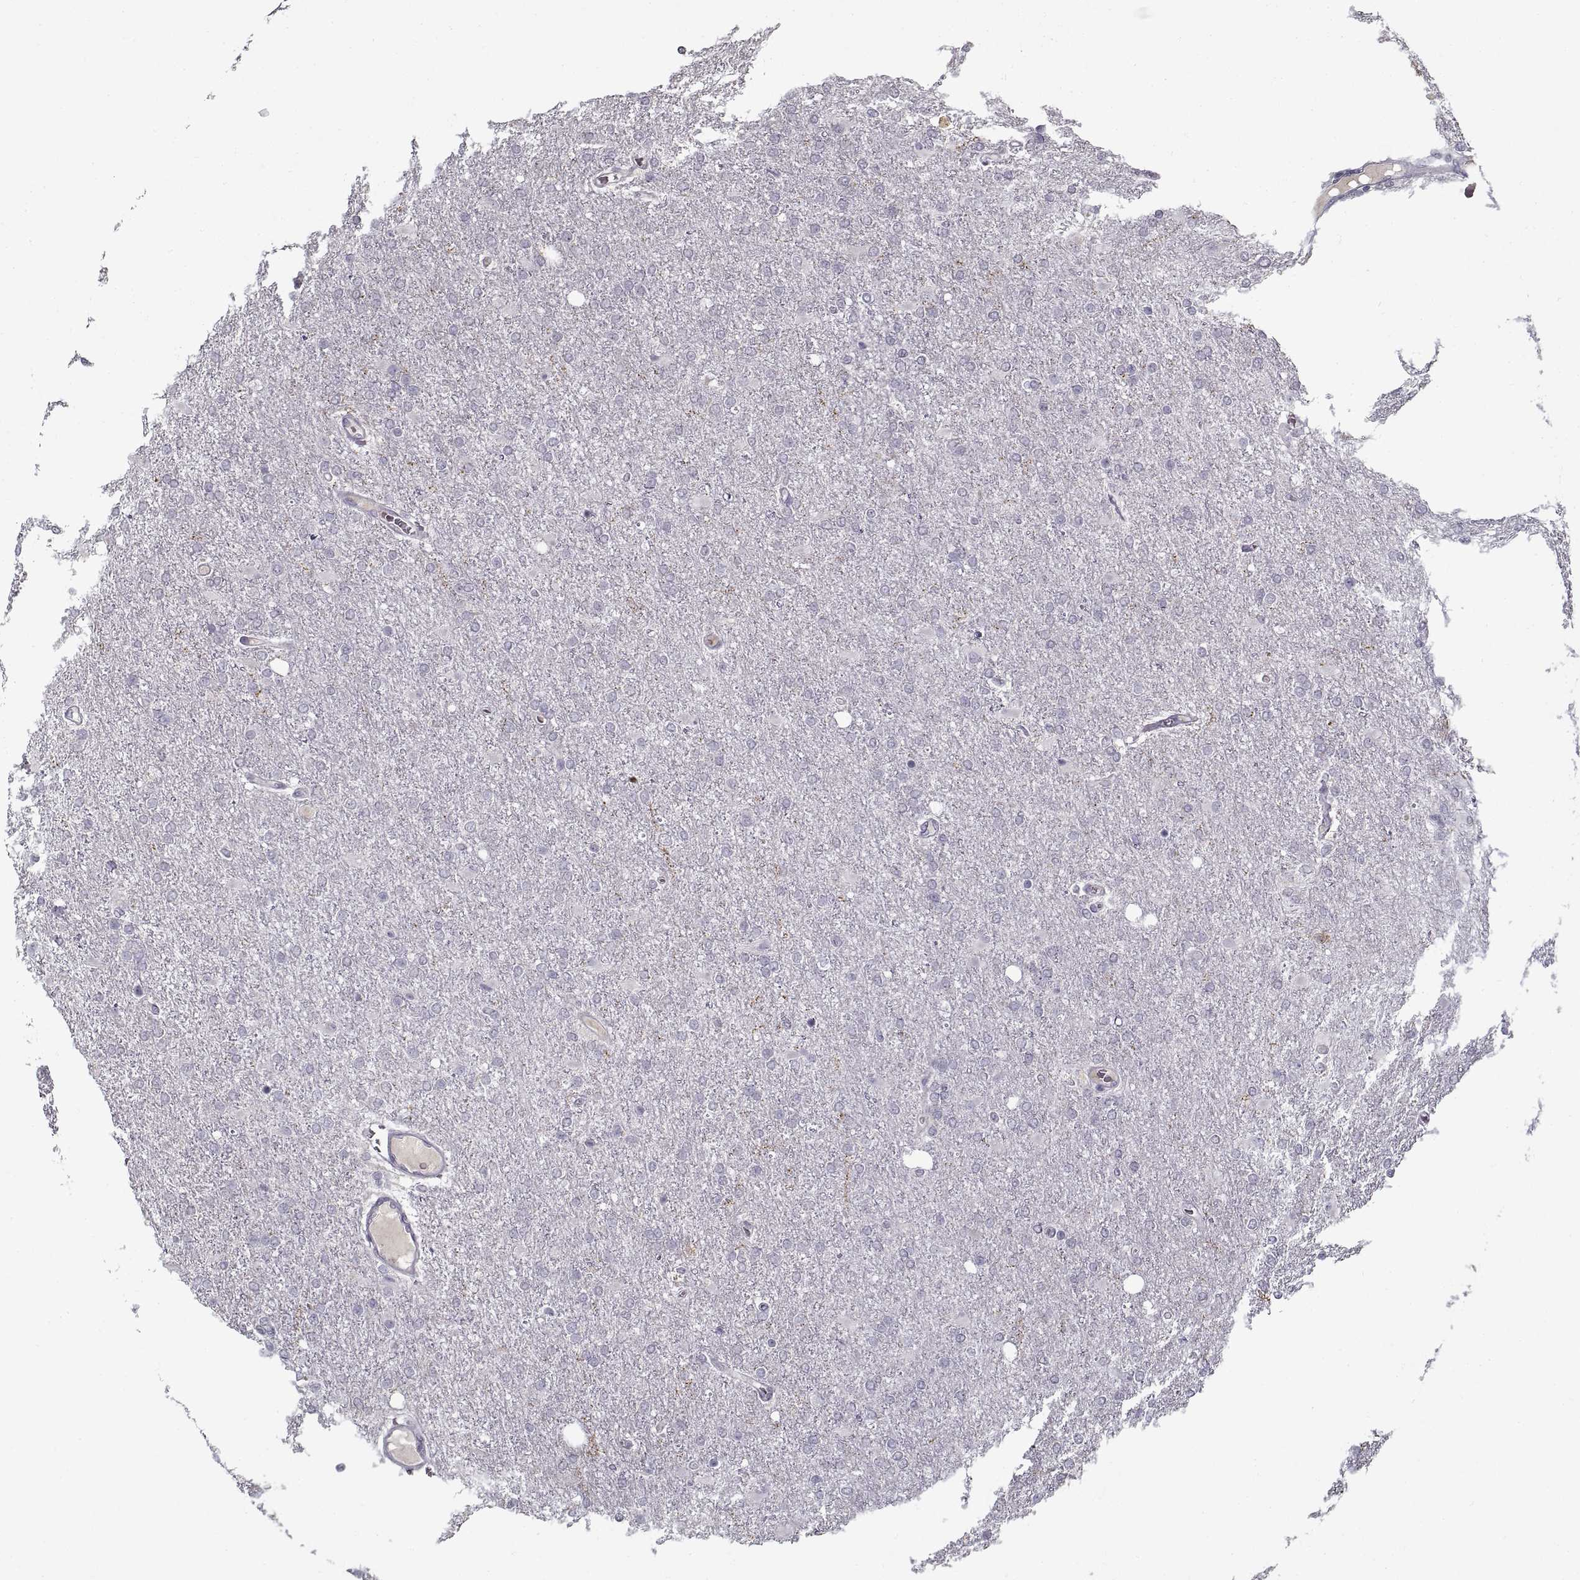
{"staining": {"intensity": "negative", "quantity": "none", "location": "none"}, "tissue": "glioma", "cell_type": "Tumor cells", "image_type": "cancer", "snomed": [{"axis": "morphology", "description": "Glioma, malignant, High grade"}, {"axis": "topography", "description": "Cerebral cortex"}], "caption": "Immunohistochemical staining of human glioma shows no significant staining in tumor cells.", "gene": "GAD2", "patient": {"sex": "male", "age": 70}}